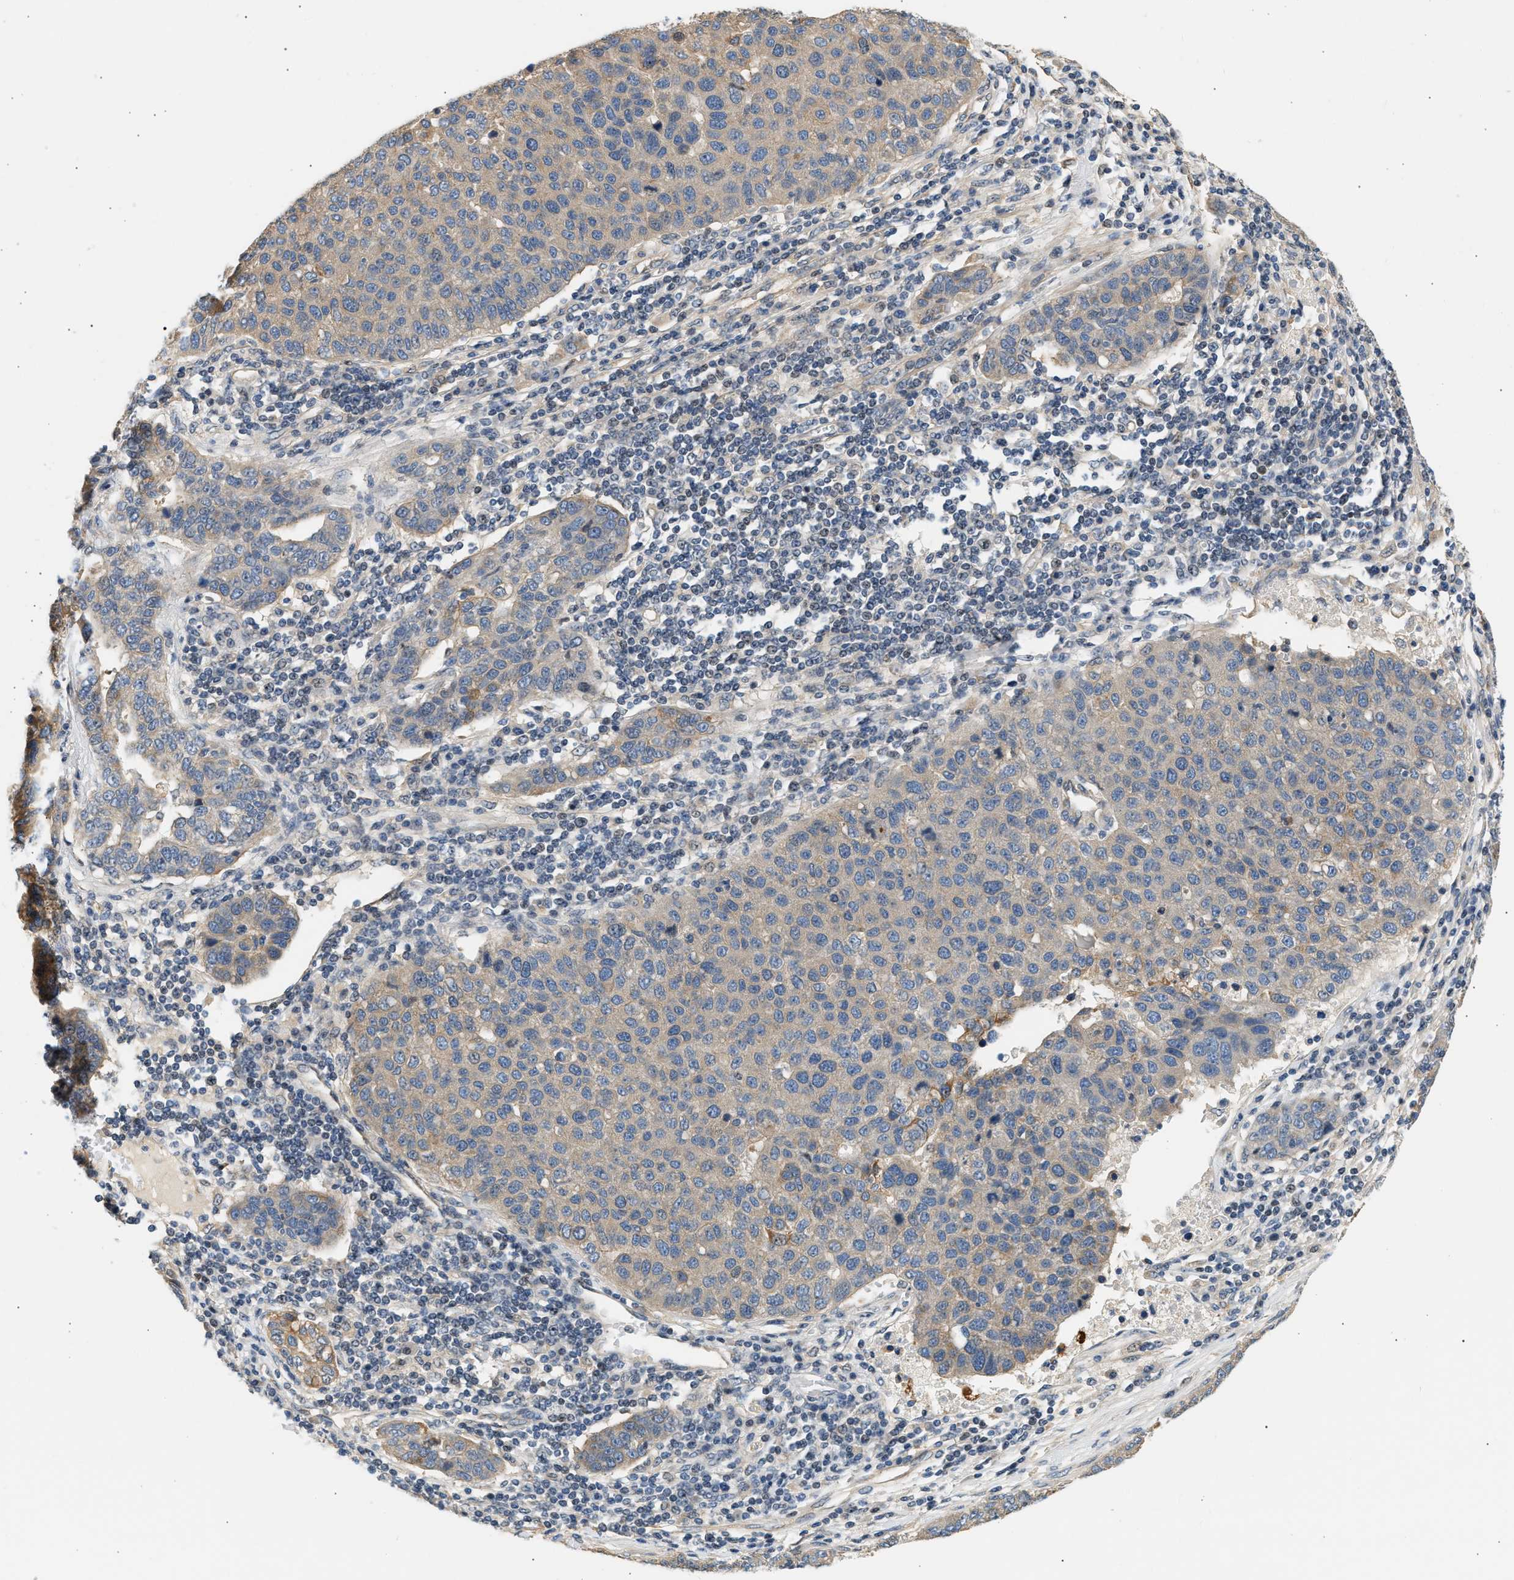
{"staining": {"intensity": "strong", "quantity": "<25%", "location": "cytoplasmic/membranous"}, "tissue": "pancreatic cancer", "cell_type": "Tumor cells", "image_type": "cancer", "snomed": [{"axis": "morphology", "description": "Adenocarcinoma, NOS"}, {"axis": "topography", "description": "Pancreas"}], "caption": "Pancreatic cancer (adenocarcinoma) stained with a brown dye reveals strong cytoplasmic/membranous positive staining in about <25% of tumor cells.", "gene": "WDR31", "patient": {"sex": "female", "age": 61}}